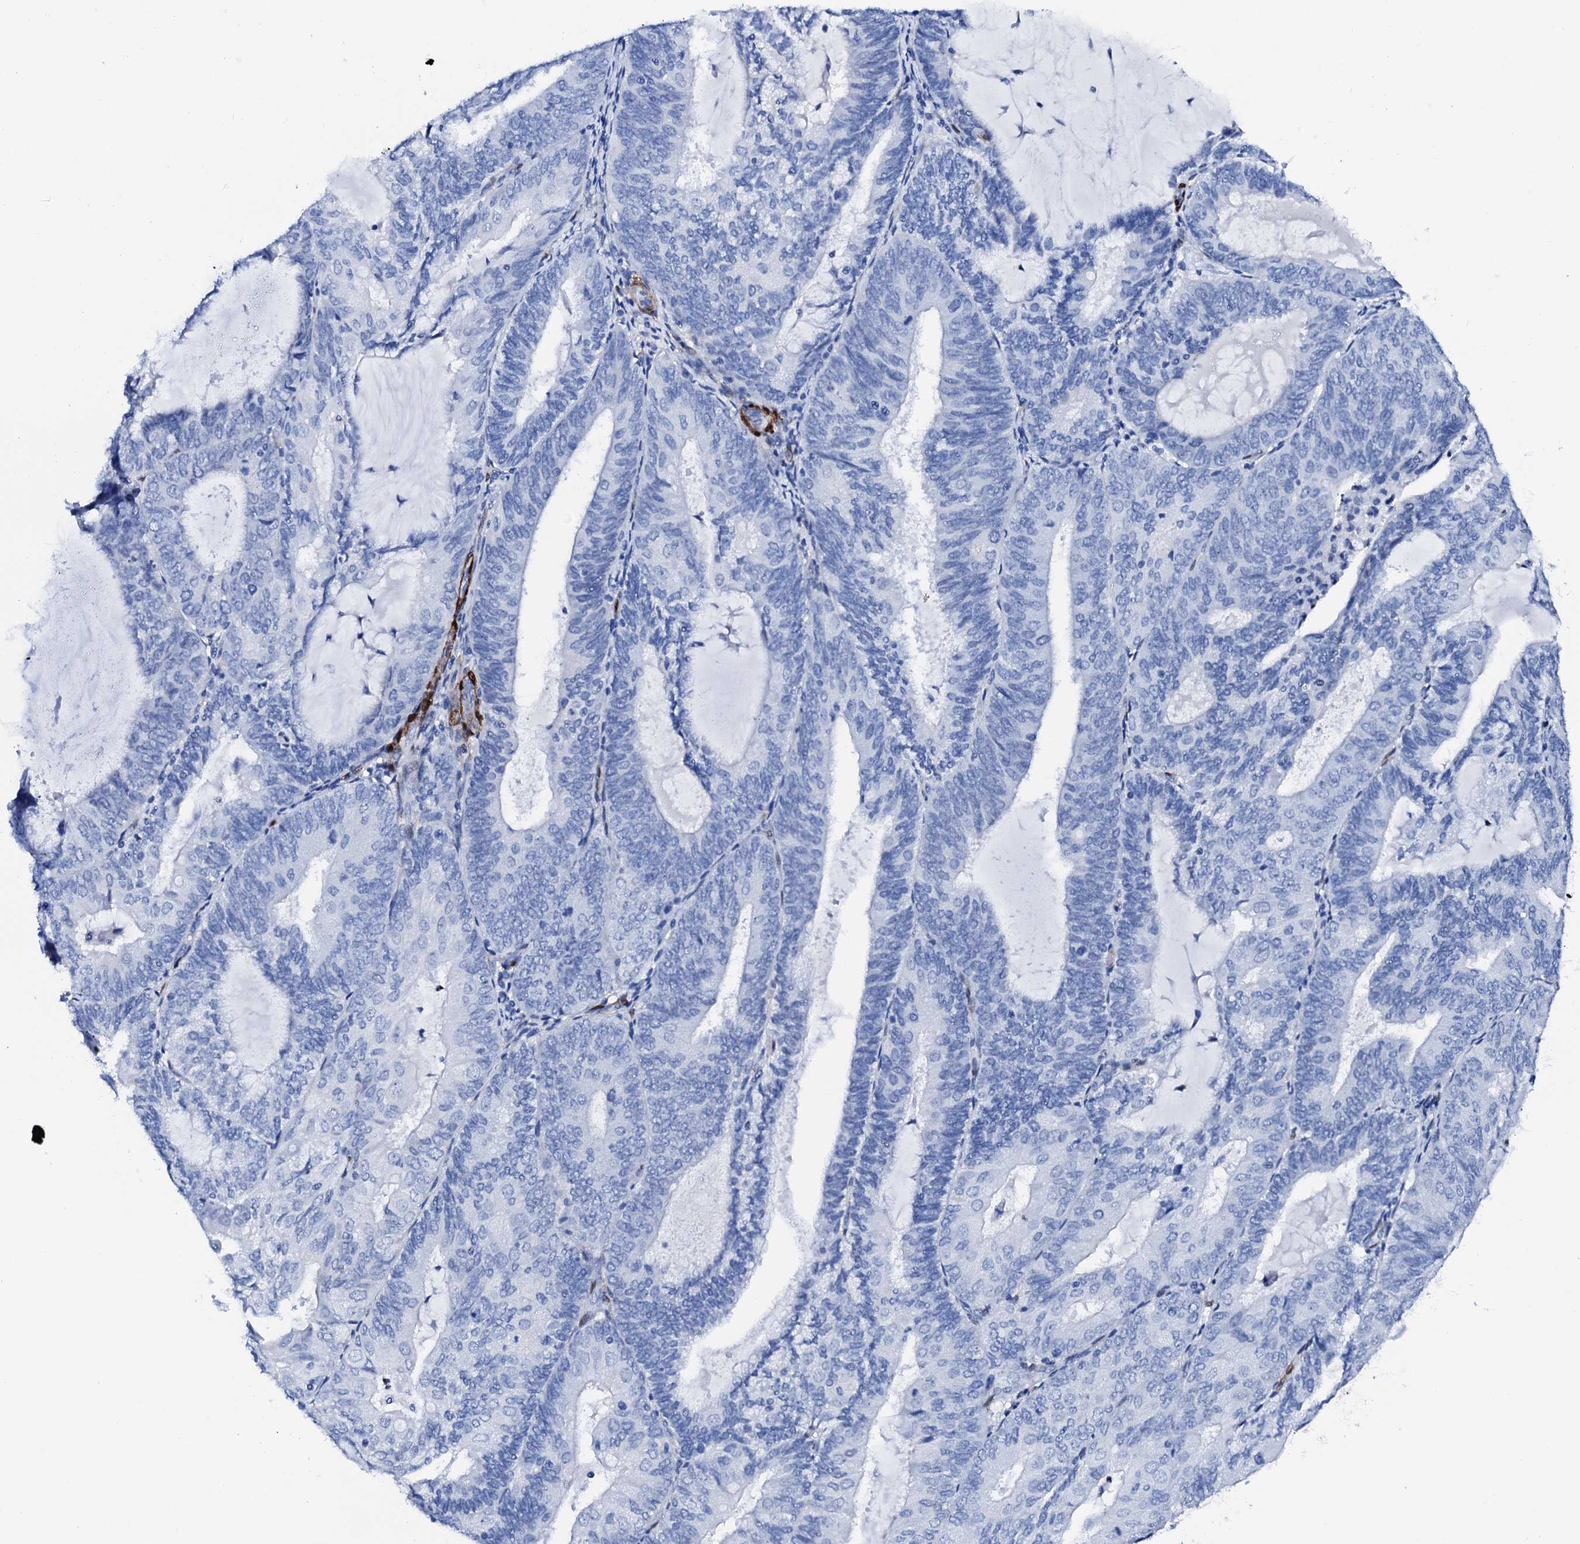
{"staining": {"intensity": "negative", "quantity": "none", "location": "none"}, "tissue": "endometrial cancer", "cell_type": "Tumor cells", "image_type": "cancer", "snomed": [{"axis": "morphology", "description": "Adenocarcinoma, NOS"}, {"axis": "topography", "description": "Endometrium"}], "caption": "High power microscopy histopathology image of an IHC micrograph of endometrial cancer (adenocarcinoma), revealing no significant positivity in tumor cells.", "gene": "NRIP2", "patient": {"sex": "female", "age": 81}}